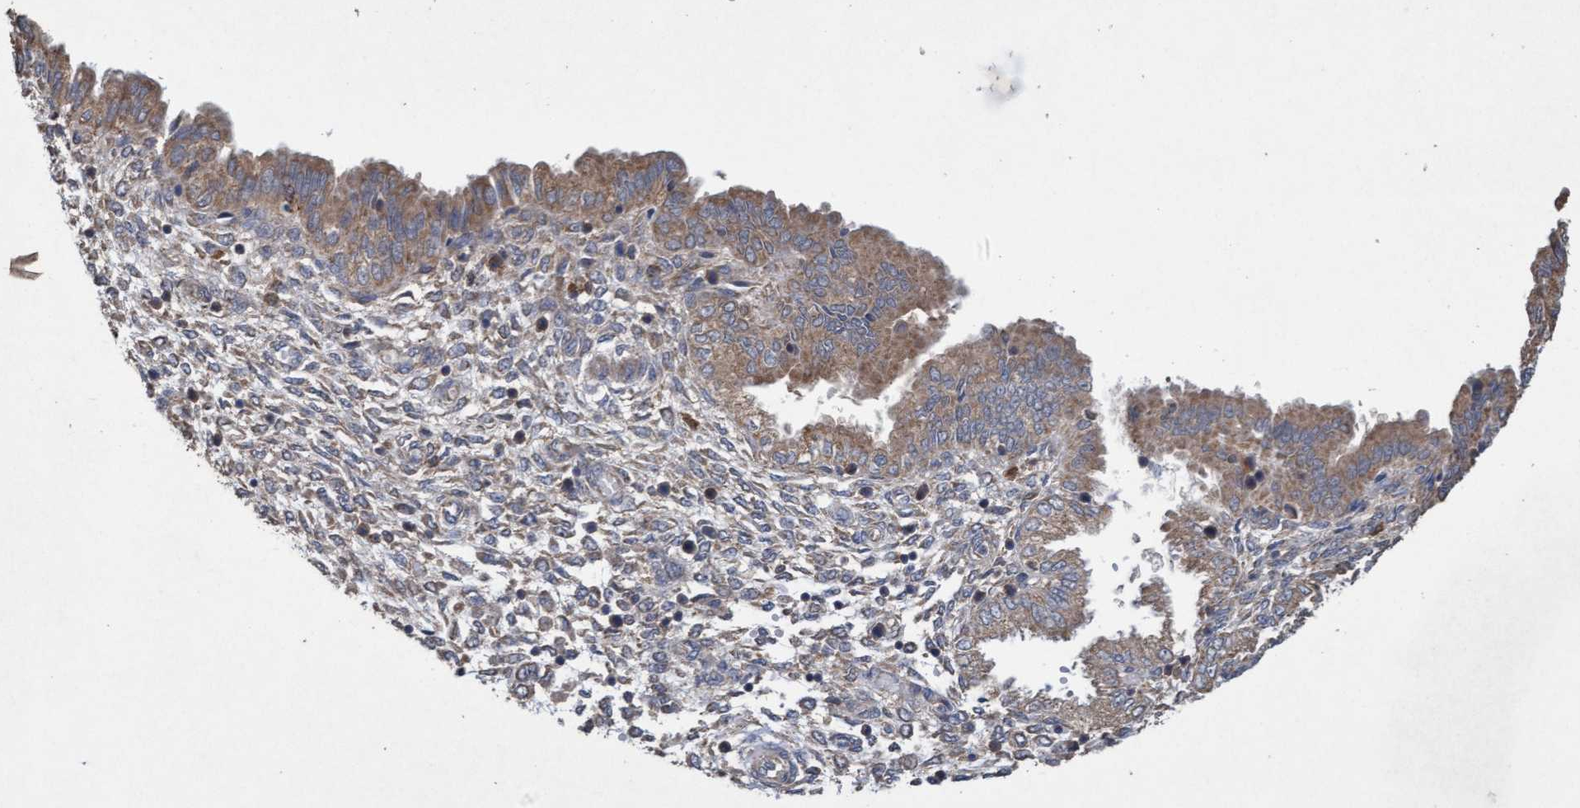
{"staining": {"intensity": "weak", "quantity": "<25%", "location": "cytoplasmic/membranous"}, "tissue": "endometrium", "cell_type": "Cells in endometrial stroma", "image_type": "normal", "snomed": [{"axis": "morphology", "description": "Normal tissue, NOS"}, {"axis": "topography", "description": "Endometrium"}], "caption": "Micrograph shows no significant protein positivity in cells in endometrial stroma of benign endometrium. (Stains: DAB (3,3'-diaminobenzidine) IHC with hematoxylin counter stain, Microscopy: brightfield microscopy at high magnification).", "gene": "ATPAF2", "patient": {"sex": "female", "age": 33}}